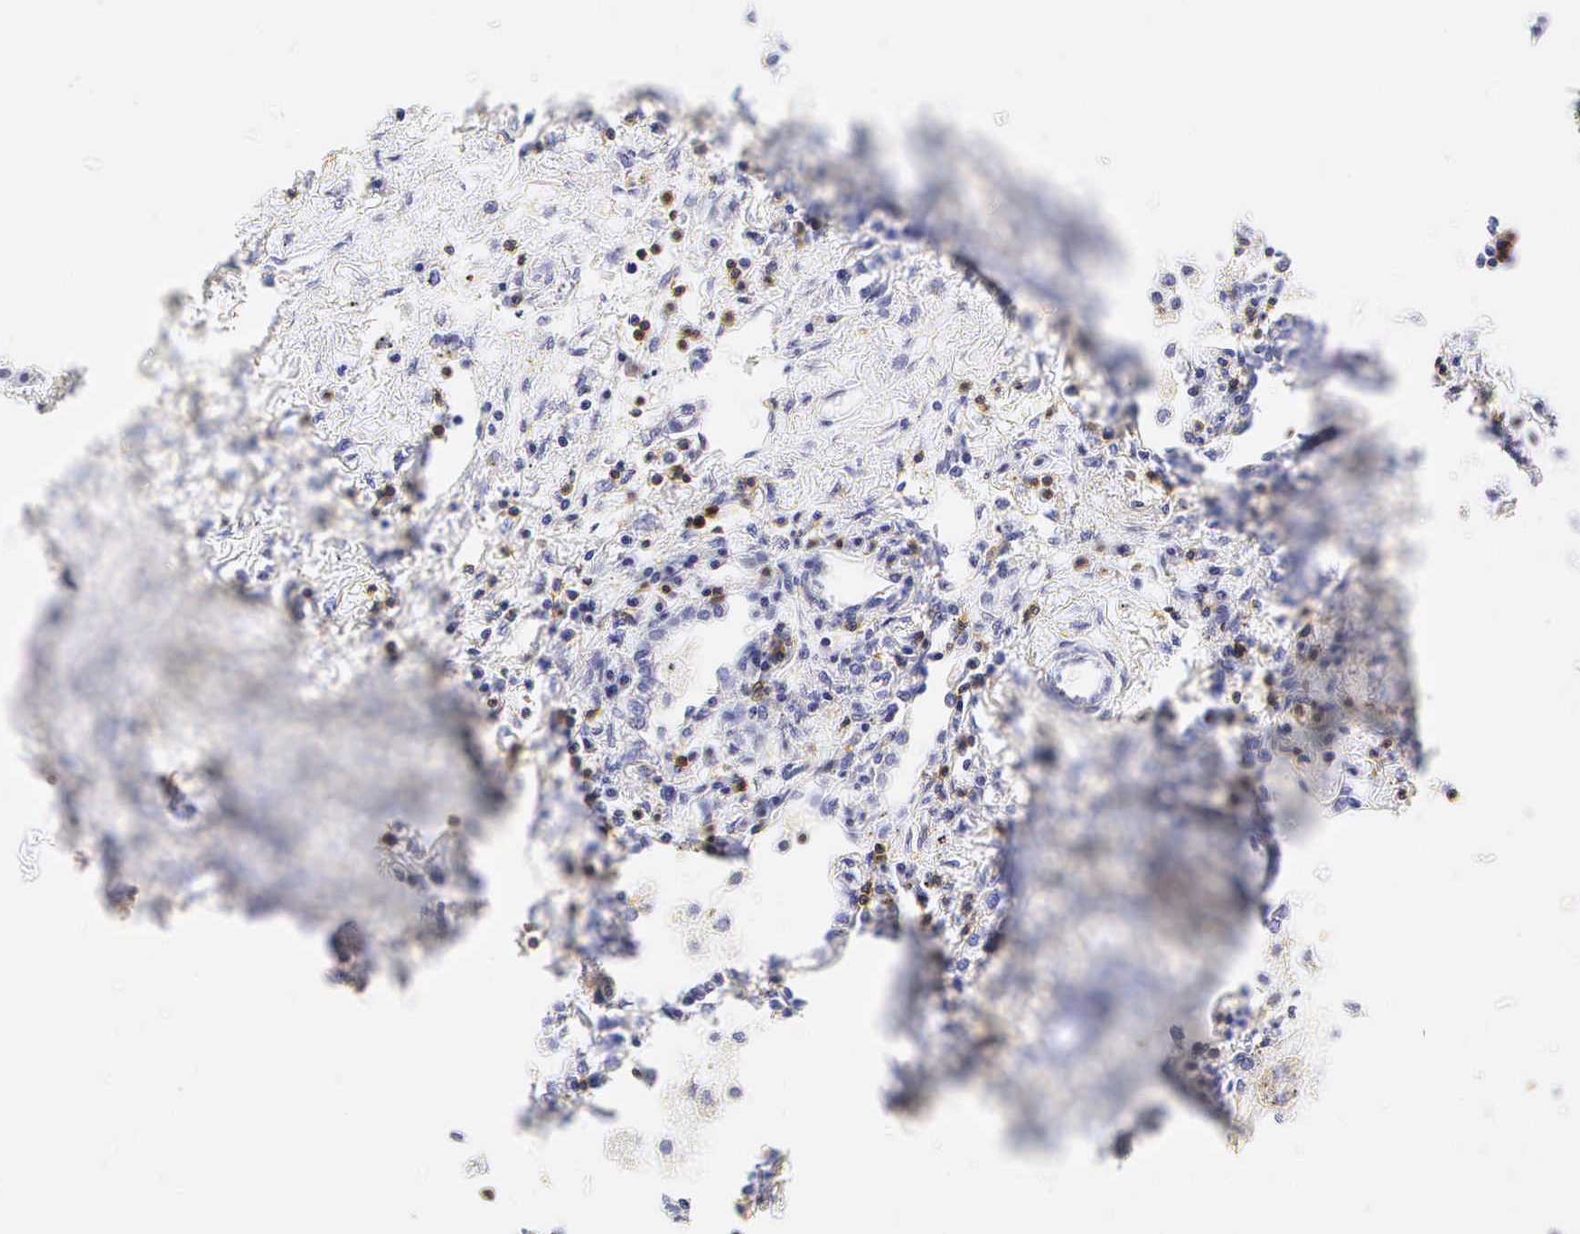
{"staining": {"intensity": "negative", "quantity": "none", "location": "none"}, "tissue": "lung cancer", "cell_type": "Tumor cells", "image_type": "cancer", "snomed": [{"axis": "morphology", "description": "Adenocarcinoma, NOS"}, {"axis": "topography", "description": "Lung"}], "caption": "The immunohistochemistry (IHC) image has no significant positivity in tumor cells of lung cancer tissue.", "gene": "CD3E", "patient": {"sex": "male", "age": 60}}